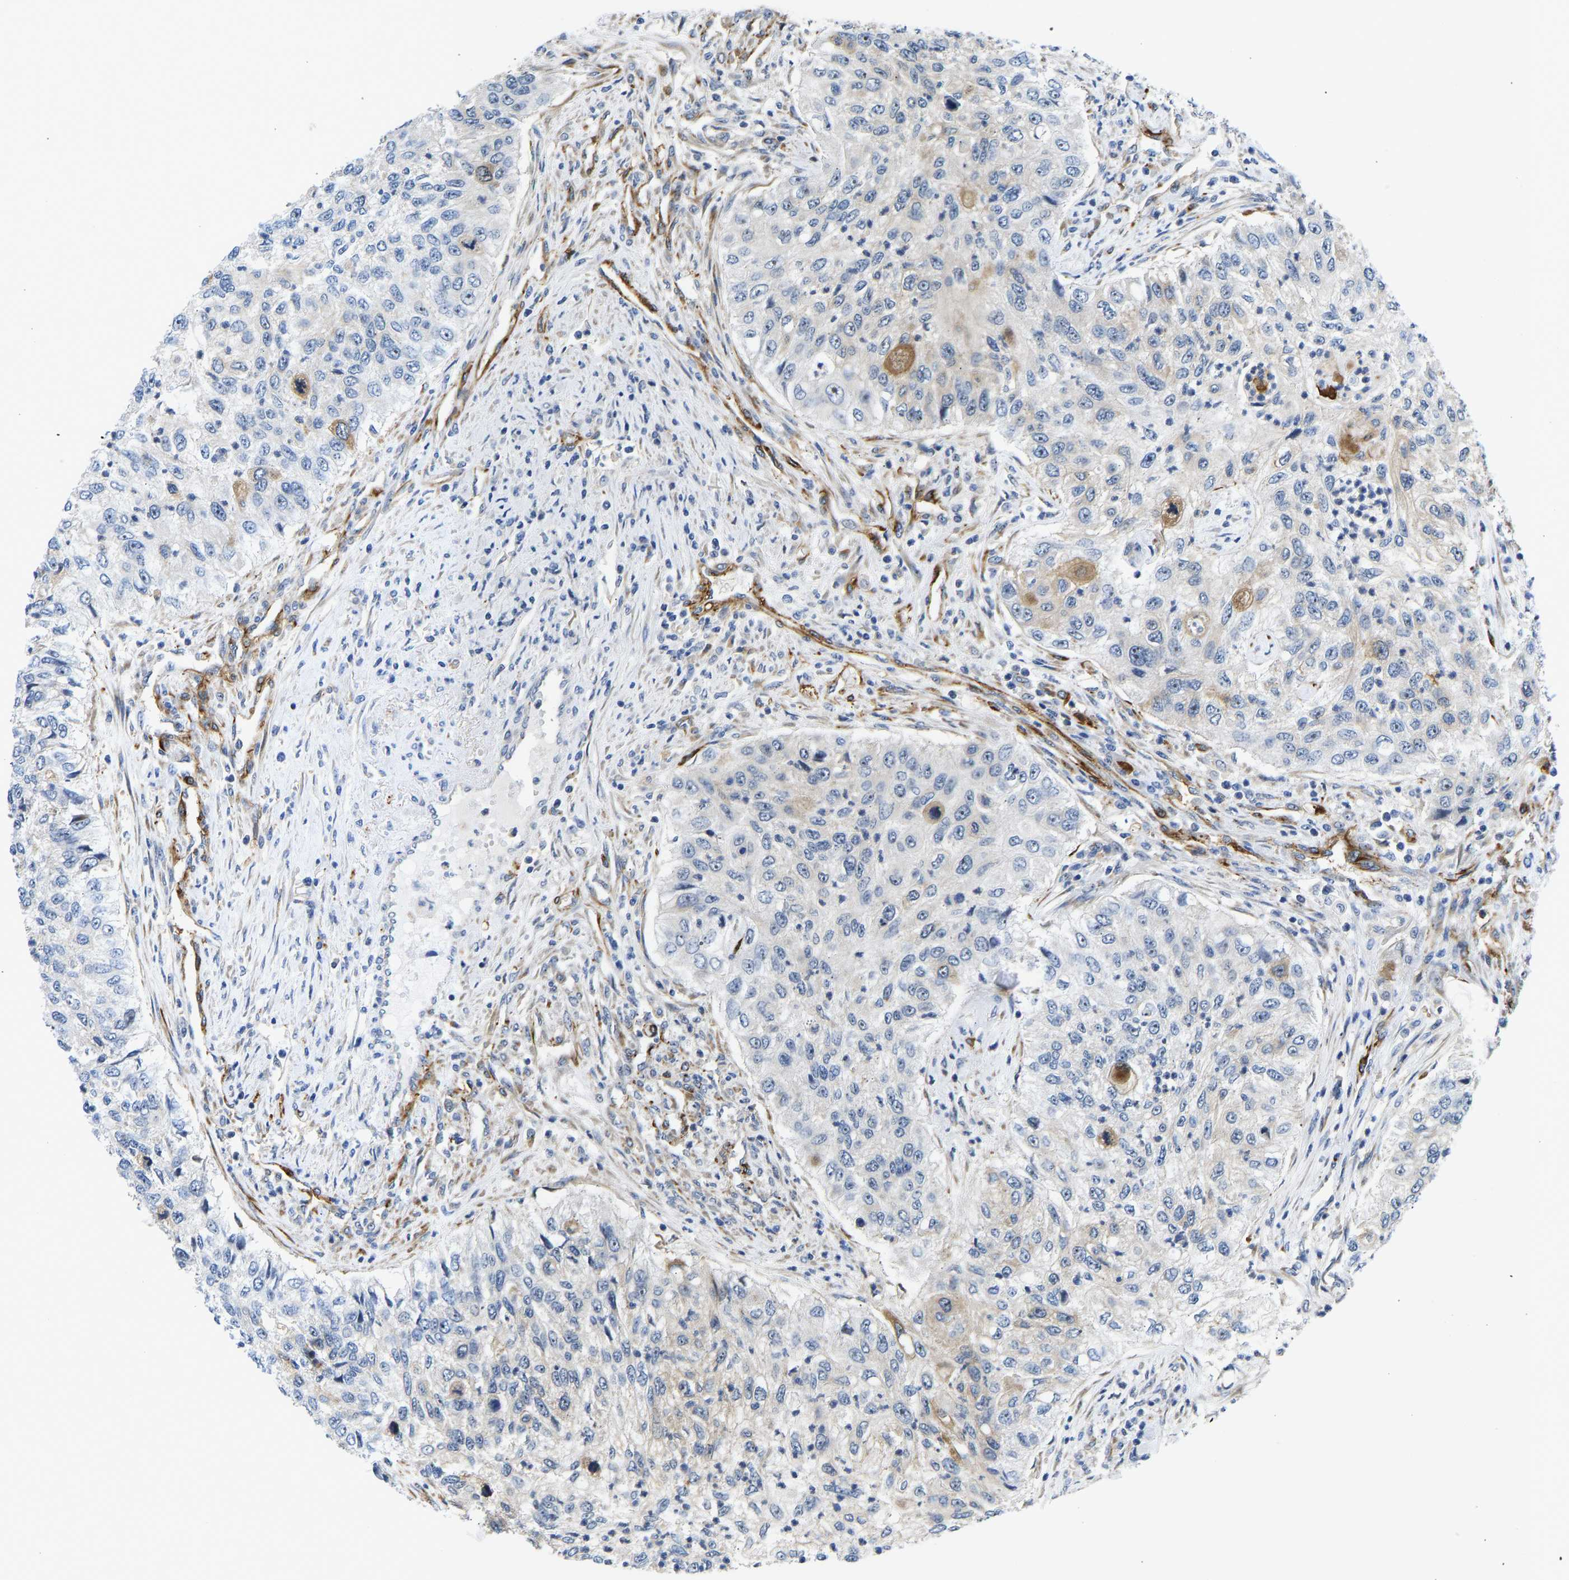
{"staining": {"intensity": "weak", "quantity": "<25%", "location": "nuclear"}, "tissue": "urothelial cancer", "cell_type": "Tumor cells", "image_type": "cancer", "snomed": [{"axis": "morphology", "description": "Urothelial carcinoma, High grade"}, {"axis": "topography", "description": "Urinary bladder"}], "caption": "The image shows no significant positivity in tumor cells of high-grade urothelial carcinoma. (DAB (3,3'-diaminobenzidine) IHC, high magnification).", "gene": "RESF1", "patient": {"sex": "female", "age": 60}}